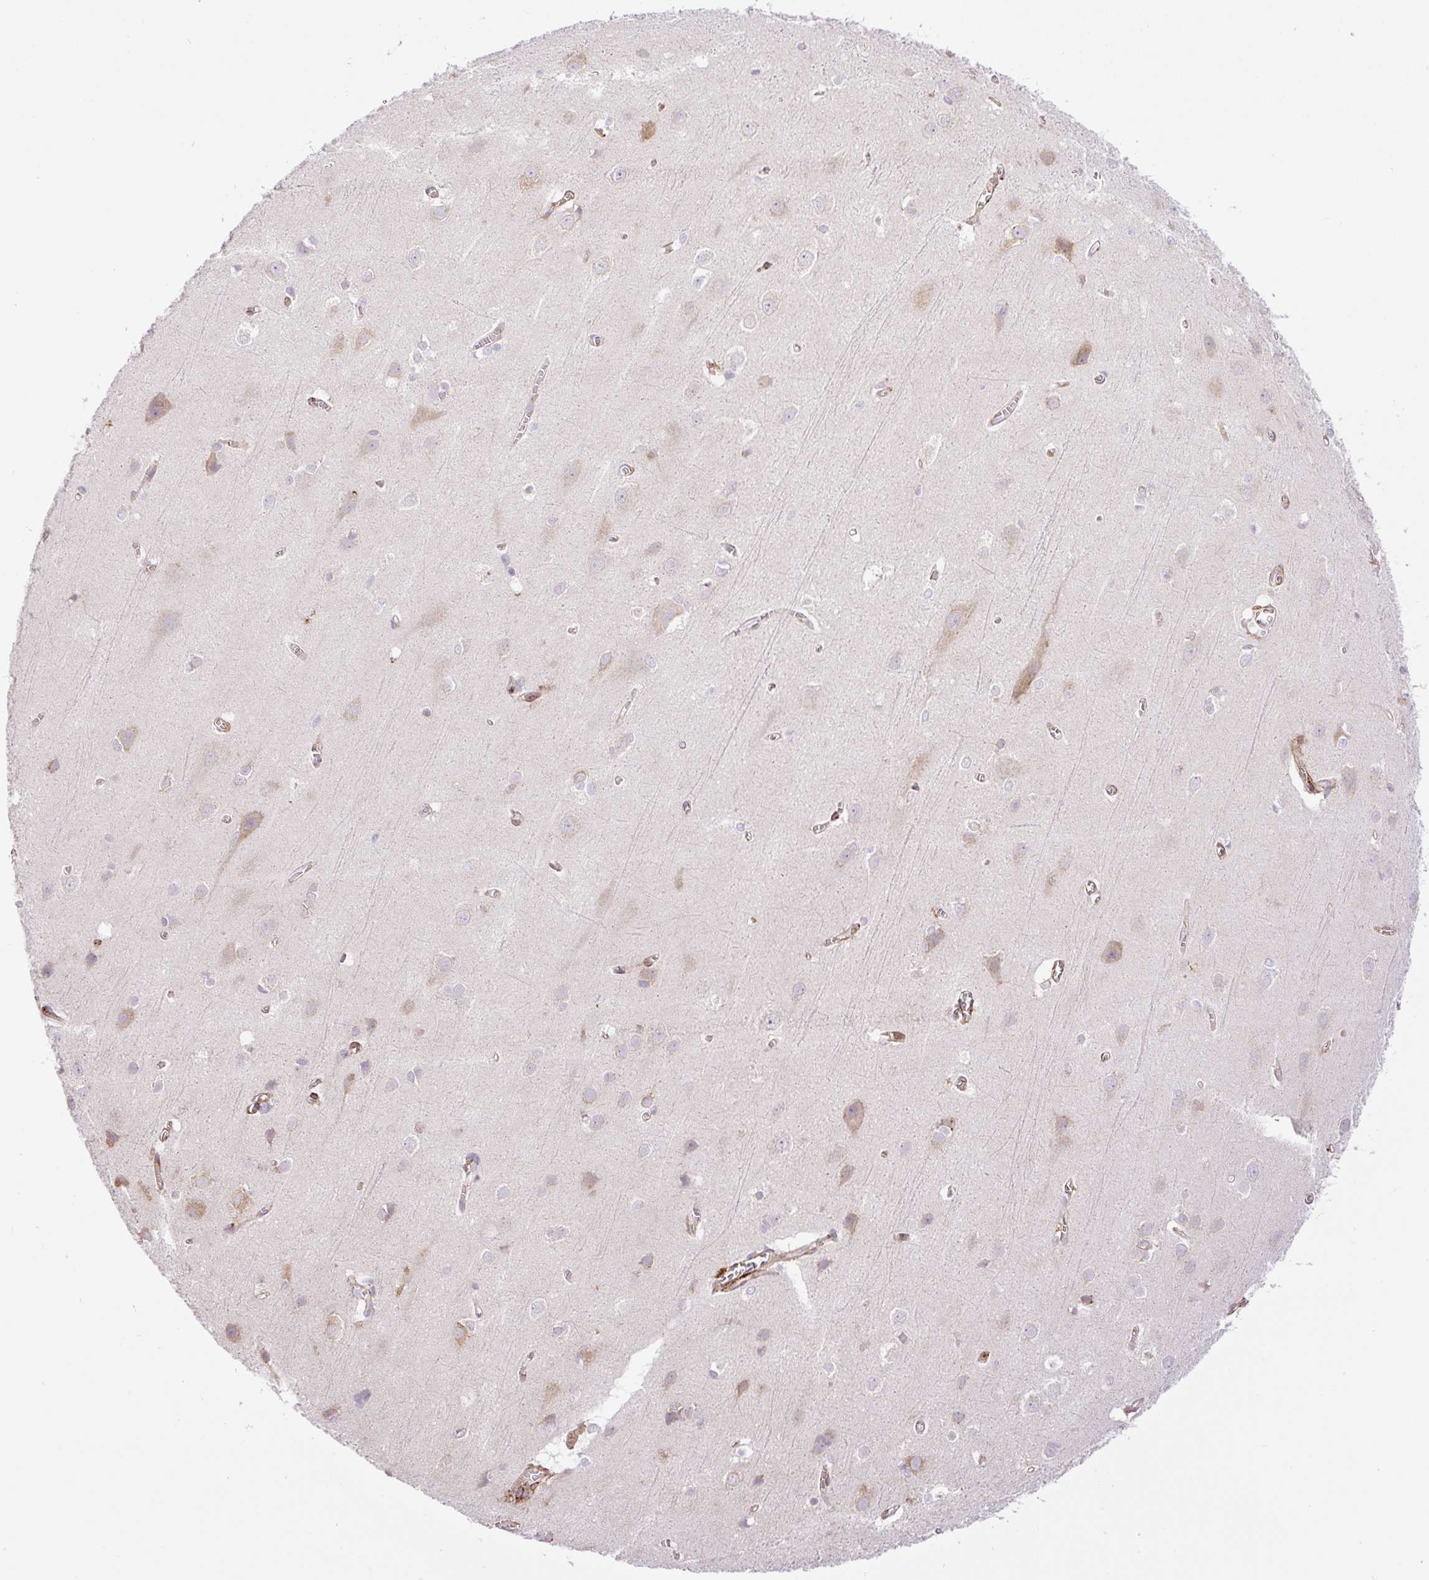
{"staining": {"intensity": "weak", "quantity": "25%-75%", "location": "cytoplasmic/membranous"}, "tissue": "cerebral cortex", "cell_type": "Endothelial cells", "image_type": "normal", "snomed": [{"axis": "morphology", "description": "Normal tissue, NOS"}, {"axis": "topography", "description": "Cerebral cortex"}], "caption": "DAB immunohistochemical staining of normal human cerebral cortex shows weak cytoplasmic/membranous protein positivity in about 25%-75% of endothelial cells. The staining was performed using DAB, with brown indicating positive protein expression. Nuclei are stained blue with hematoxylin.", "gene": "RAB30", "patient": {"sex": "male", "age": 37}}